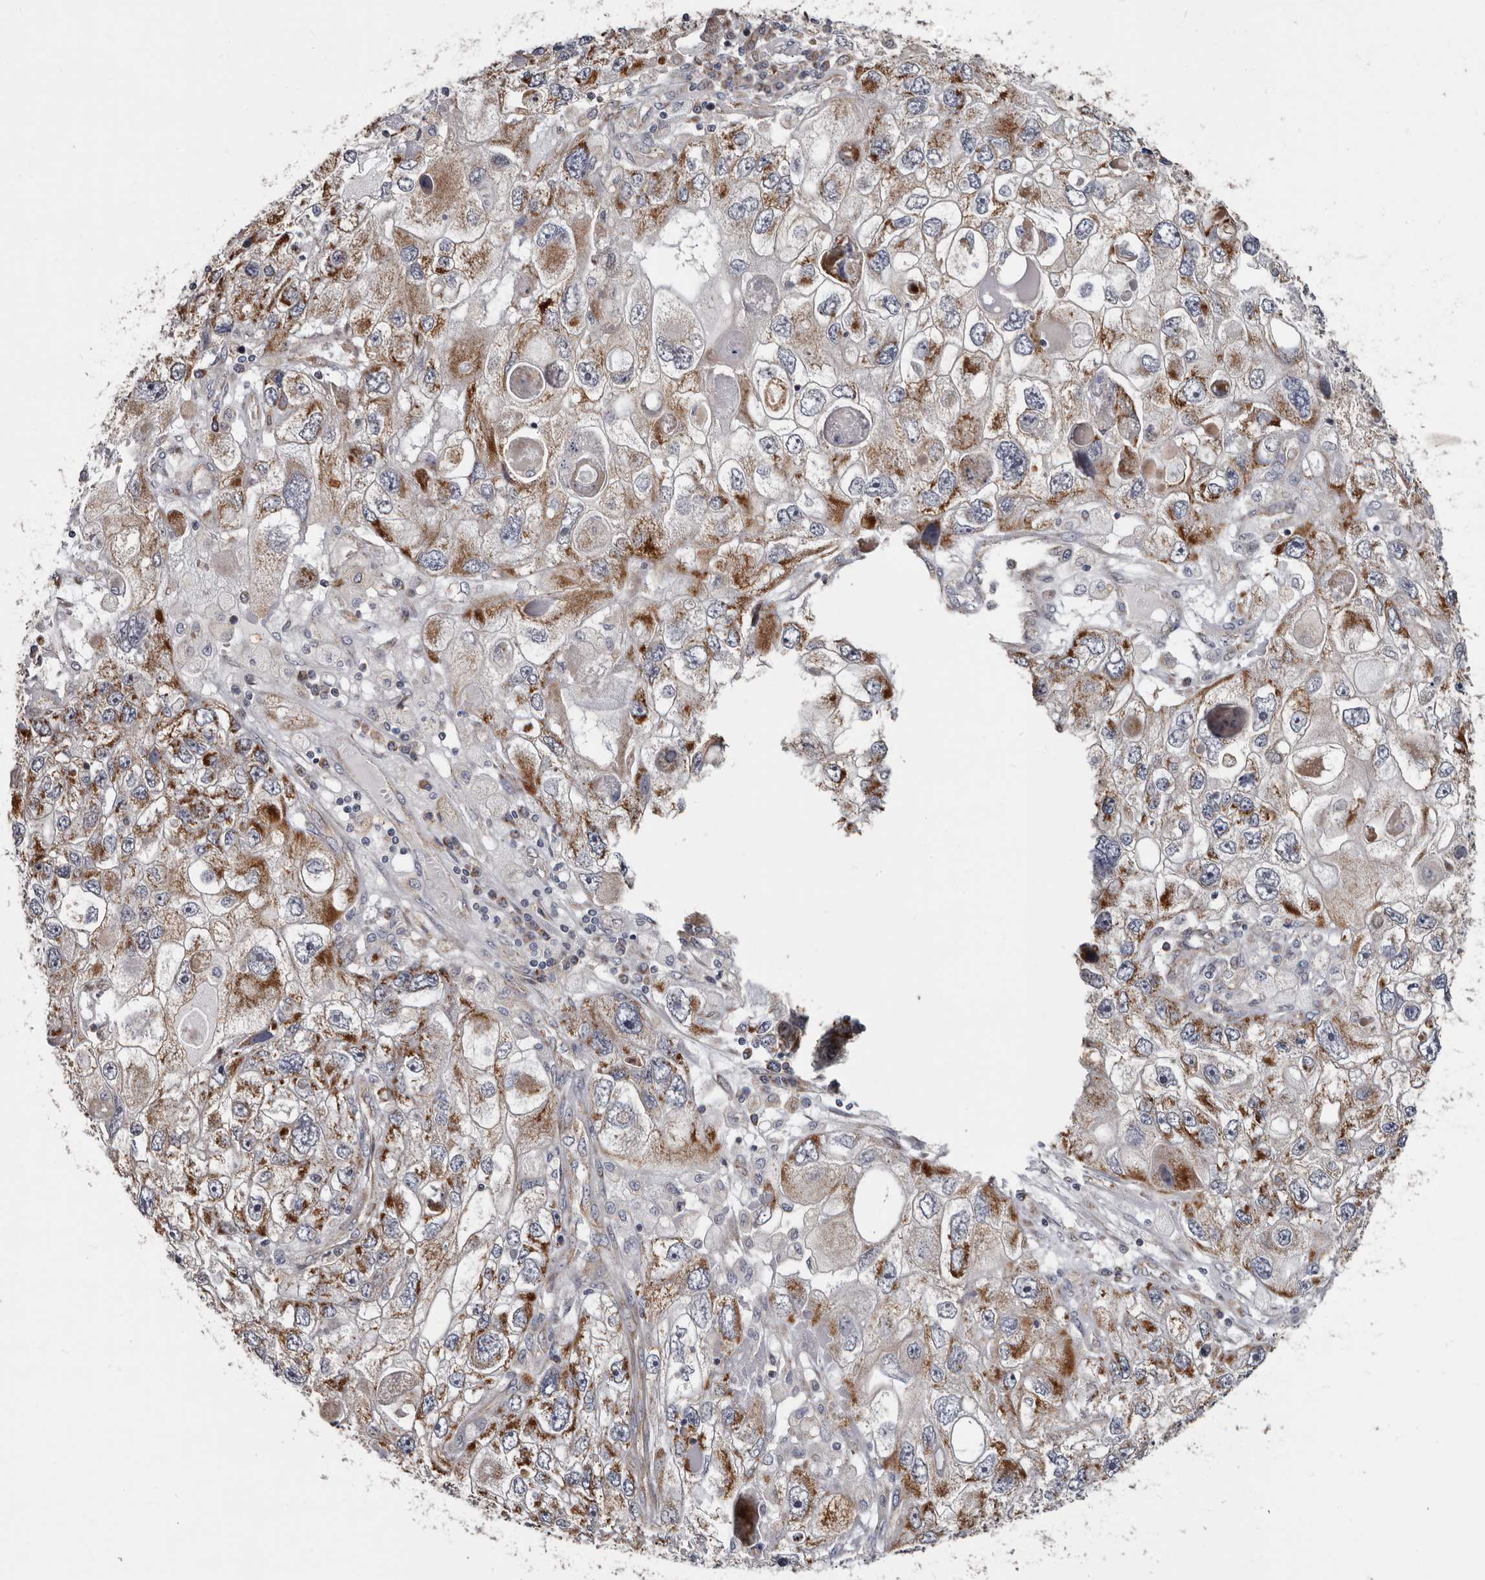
{"staining": {"intensity": "moderate", "quantity": ">75%", "location": "cytoplasmic/membranous"}, "tissue": "endometrial cancer", "cell_type": "Tumor cells", "image_type": "cancer", "snomed": [{"axis": "morphology", "description": "Adenocarcinoma, NOS"}, {"axis": "topography", "description": "Endometrium"}], "caption": "There is medium levels of moderate cytoplasmic/membranous positivity in tumor cells of adenocarcinoma (endometrial), as demonstrated by immunohistochemical staining (brown color).", "gene": "MRPL18", "patient": {"sex": "female", "age": 49}}